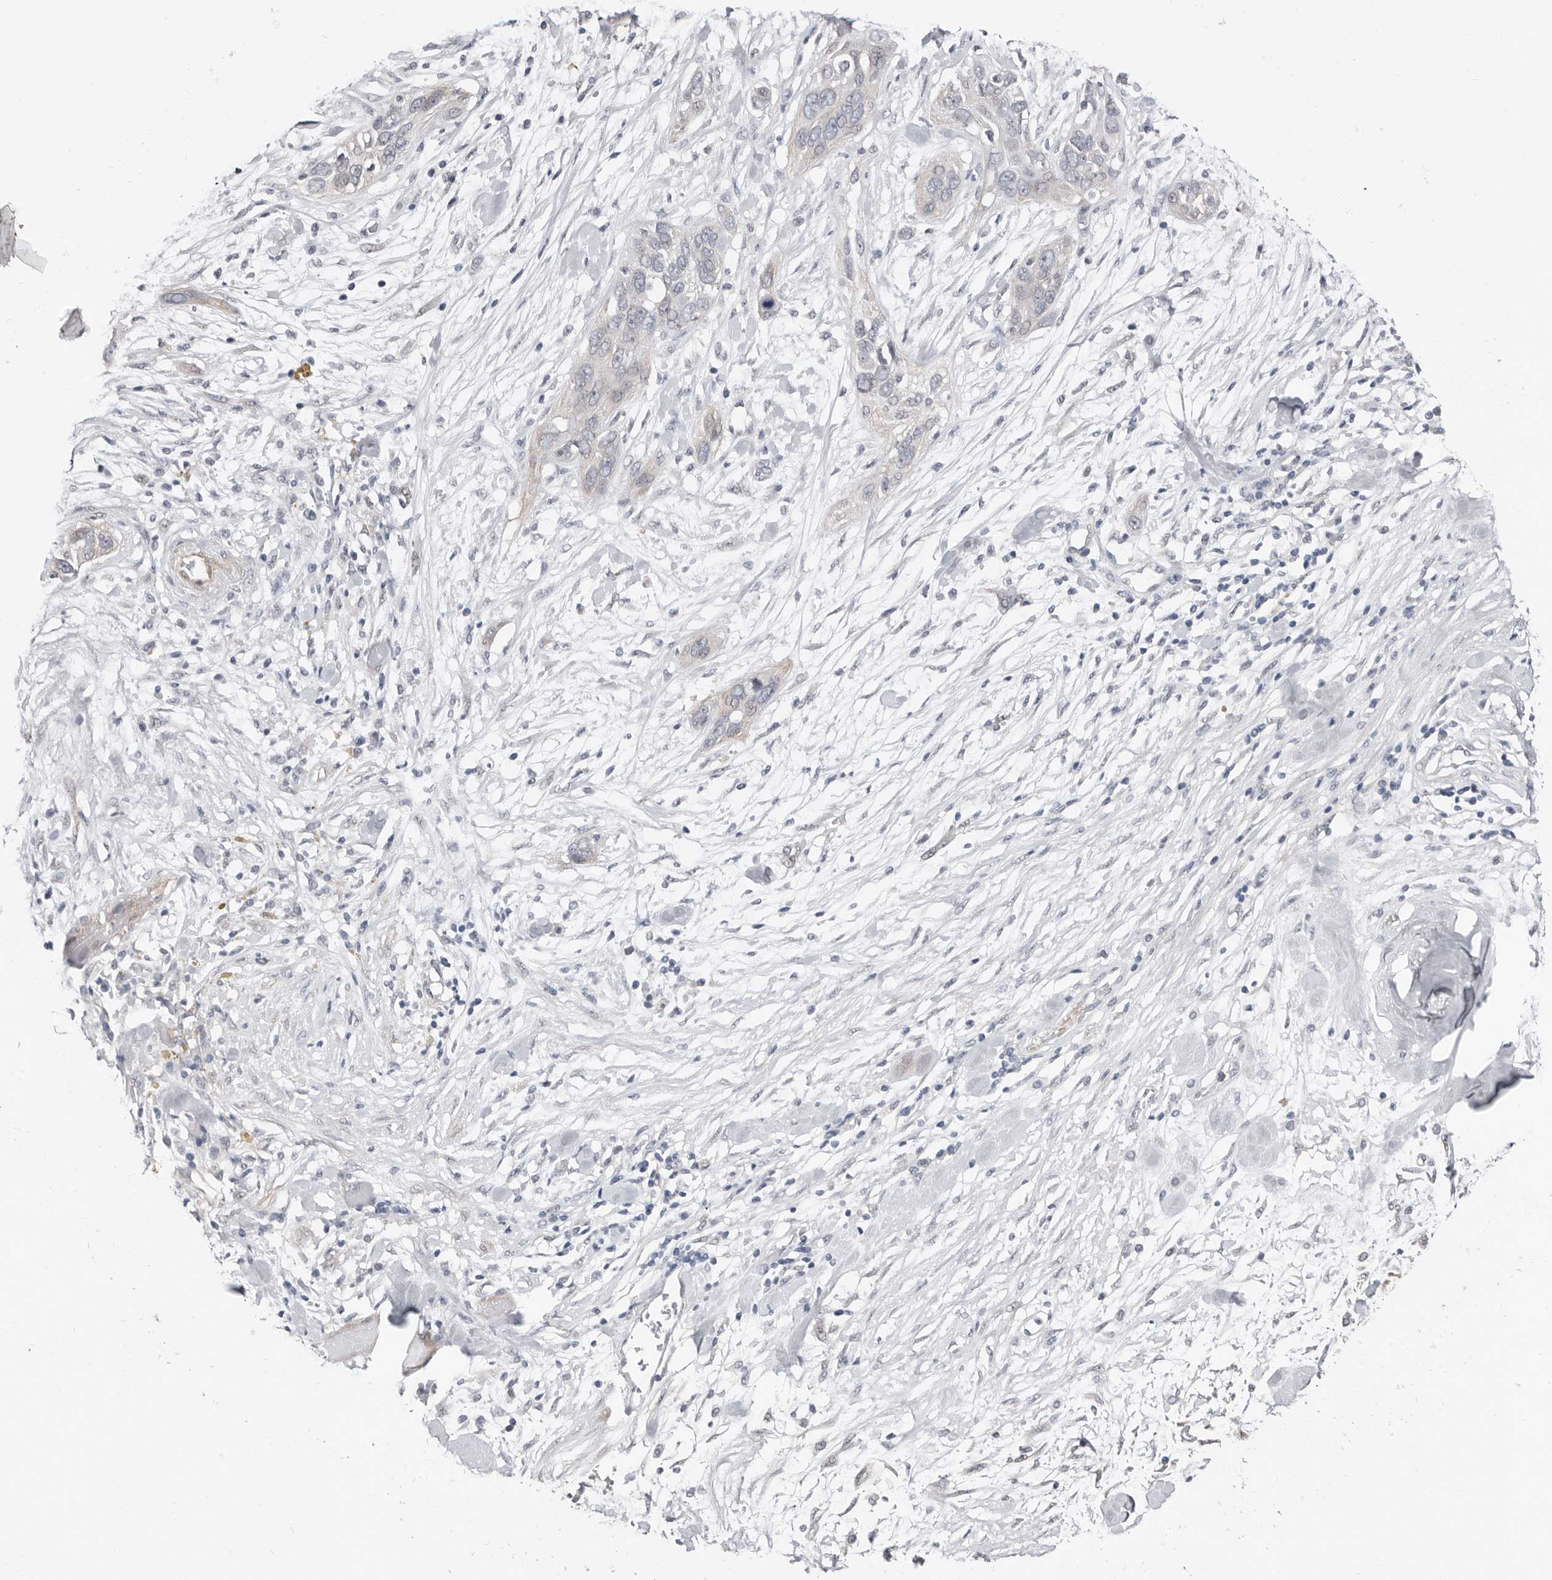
{"staining": {"intensity": "negative", "quantity": "none", "location": "none"}, "tissue": "pancreatic cancer", "cell_type": "Tumor cells", "image_type": "cancer", "snomed": [{"axis": "morphology", "description": "Adenocarcinoma, NOS"}, {"axis": "topography", "description": "Pancreas"}], "caption": "This is a image of immunohistochemistry (IHC) staining of pancreatic cancer (adenocarcinoma), which shows no staining in tumor cells.", "gene": "ASRGL1", "patient": {"sex": "female", "age": 60}}